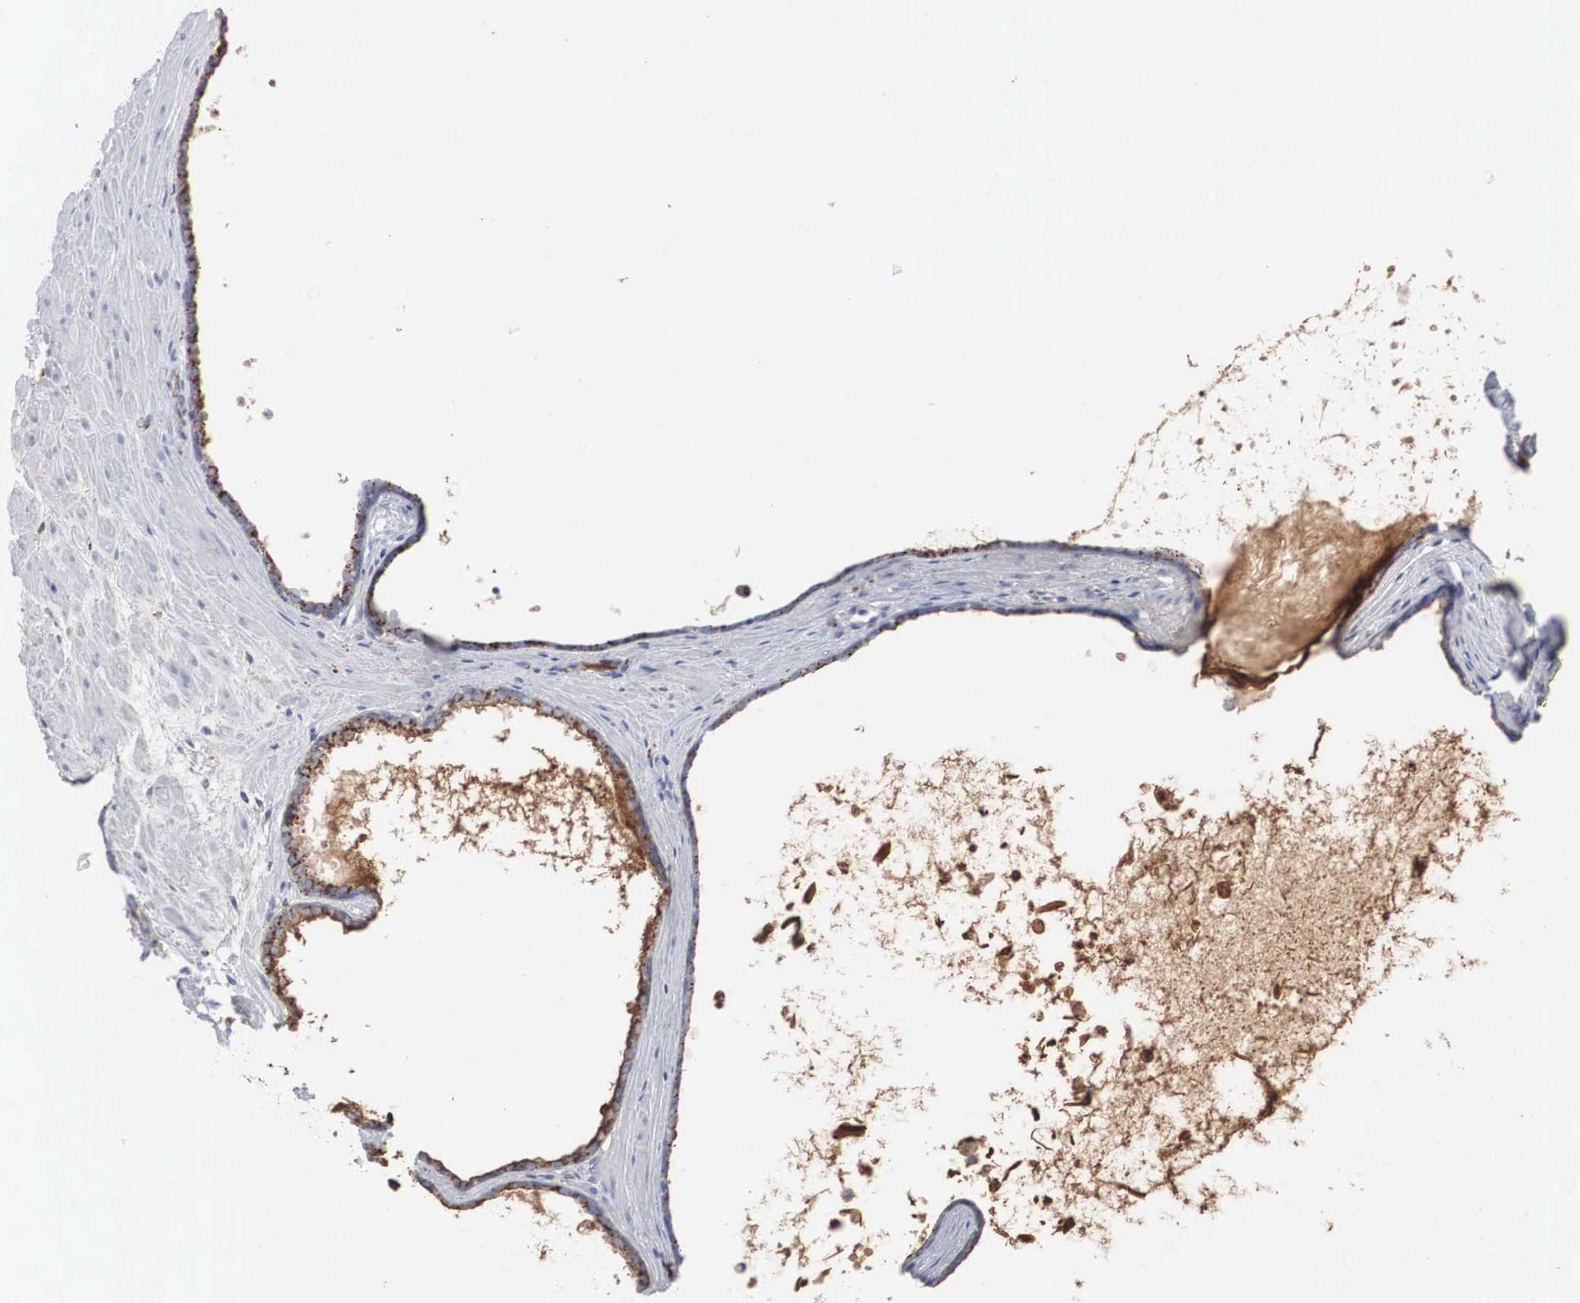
{"staining": {"intensity": "weak", "quantity": "<25%", "location": "cytoplasmic/membranous"}, "tissue": "prostate cancer", "cell_type": "Tumor cells", "image_type": "cancer", "snomed": [{"axis": "morphology", "description": "Adenocarcinoma, High grade"}, {"axis": "topography", "description": "Prostate"}], "caption": "This is an immunohistochemistry photomicrograph of human prostate cancer. There is no positivity in tumor cells.", "gene": "LGALS3BP", "patient": {"sex": "male", "age": 64}}